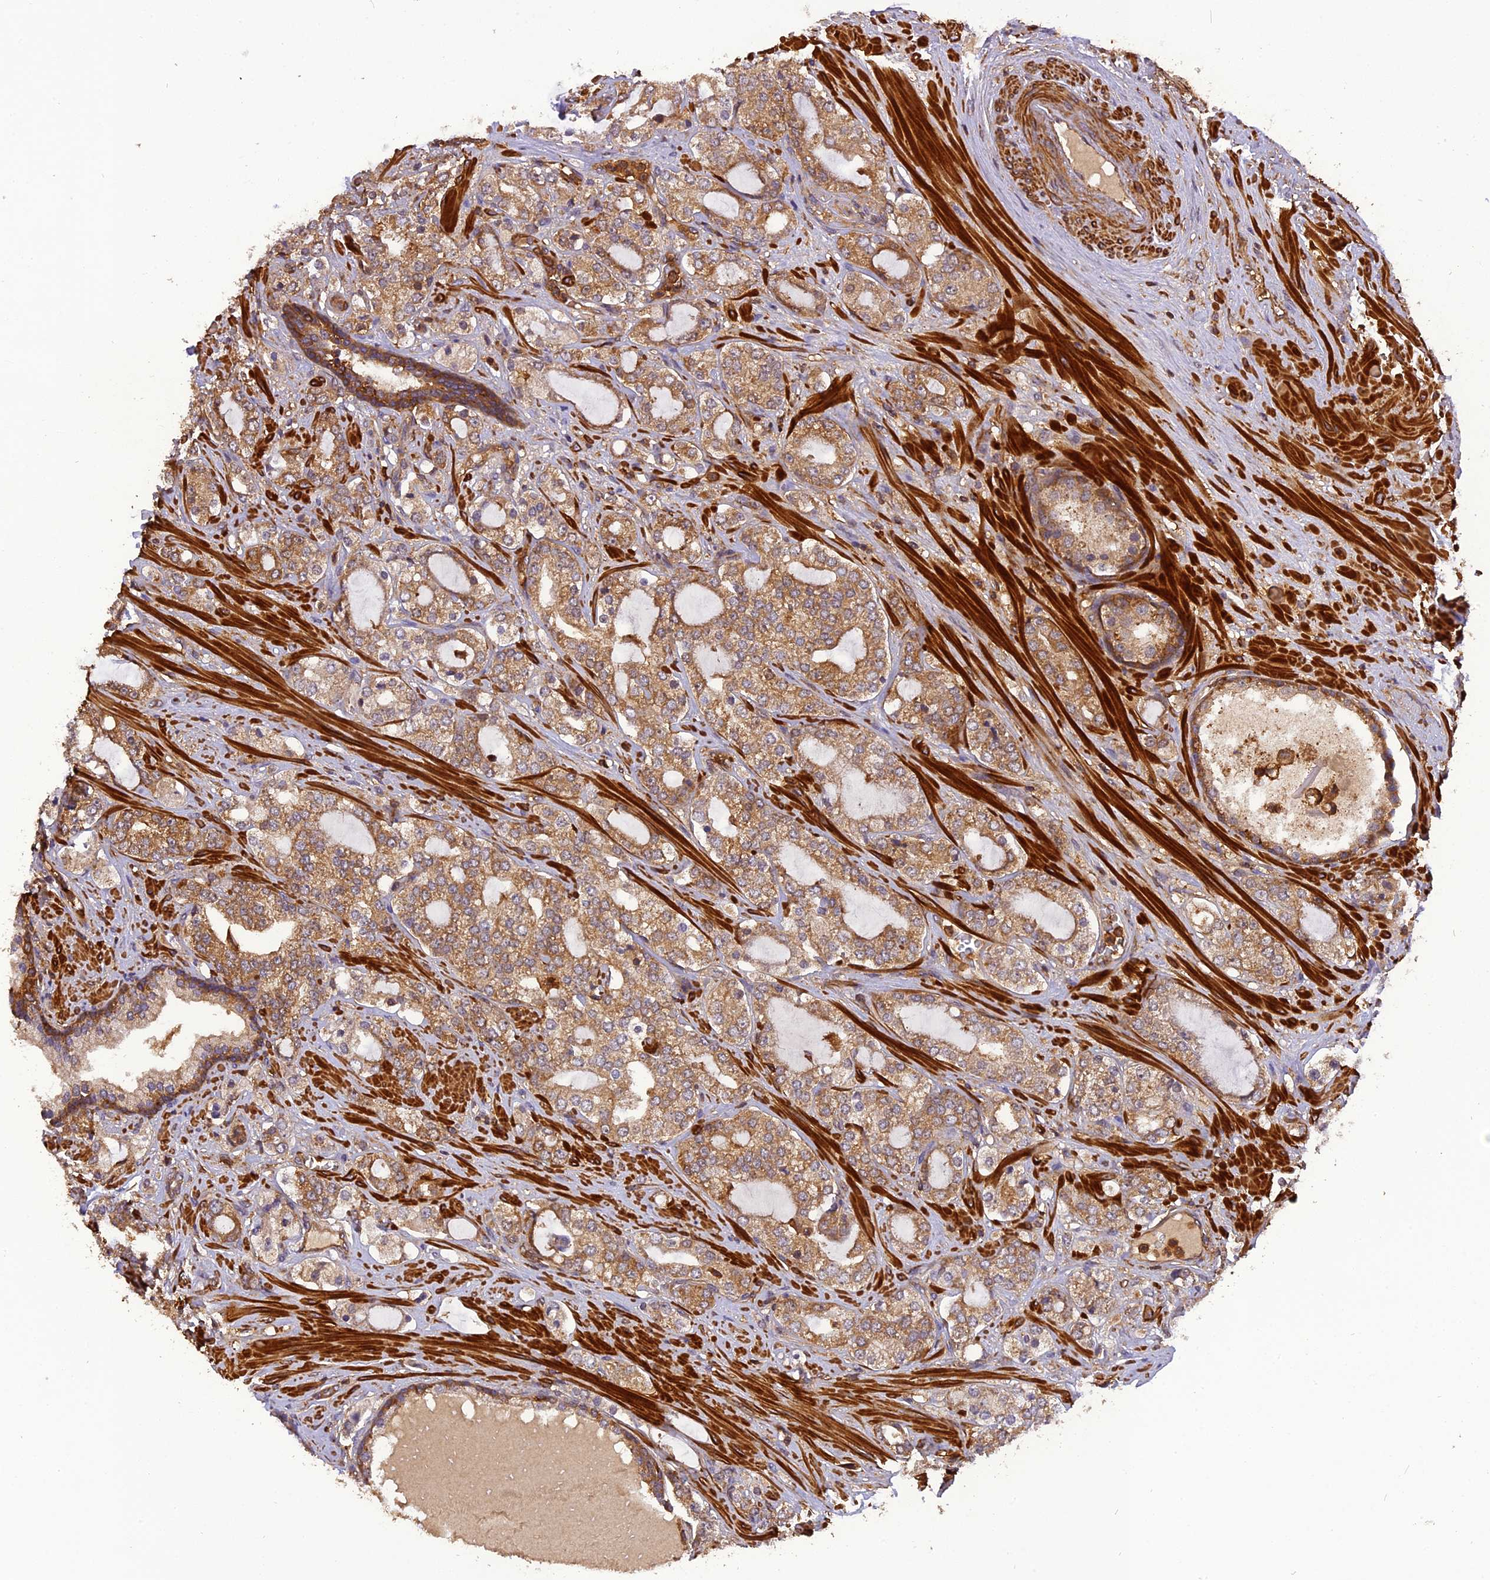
{"staining": {"intensity": "moderate", "quantity": ">75%", "location": "cytoplasmic/membranous"}, "tissue": "prostate cancer", "cell_type": "Tumor cells", "image_type": "cancer", "snomed": [{"axis": "morphology", "description": "Adenocarcinoma, High grade"}, {"axis": "topography", "description": "Prostate"}], "caption": "Moderate cytoplasmic/membranous positivity for a protein is identified in about >75% of tumor cells of prostate cancer (adenocarcinoma (high-grade)) using immunohistochemistry.", "gene": "STOML1", "patient": {"sex": "male", "age": 64}}